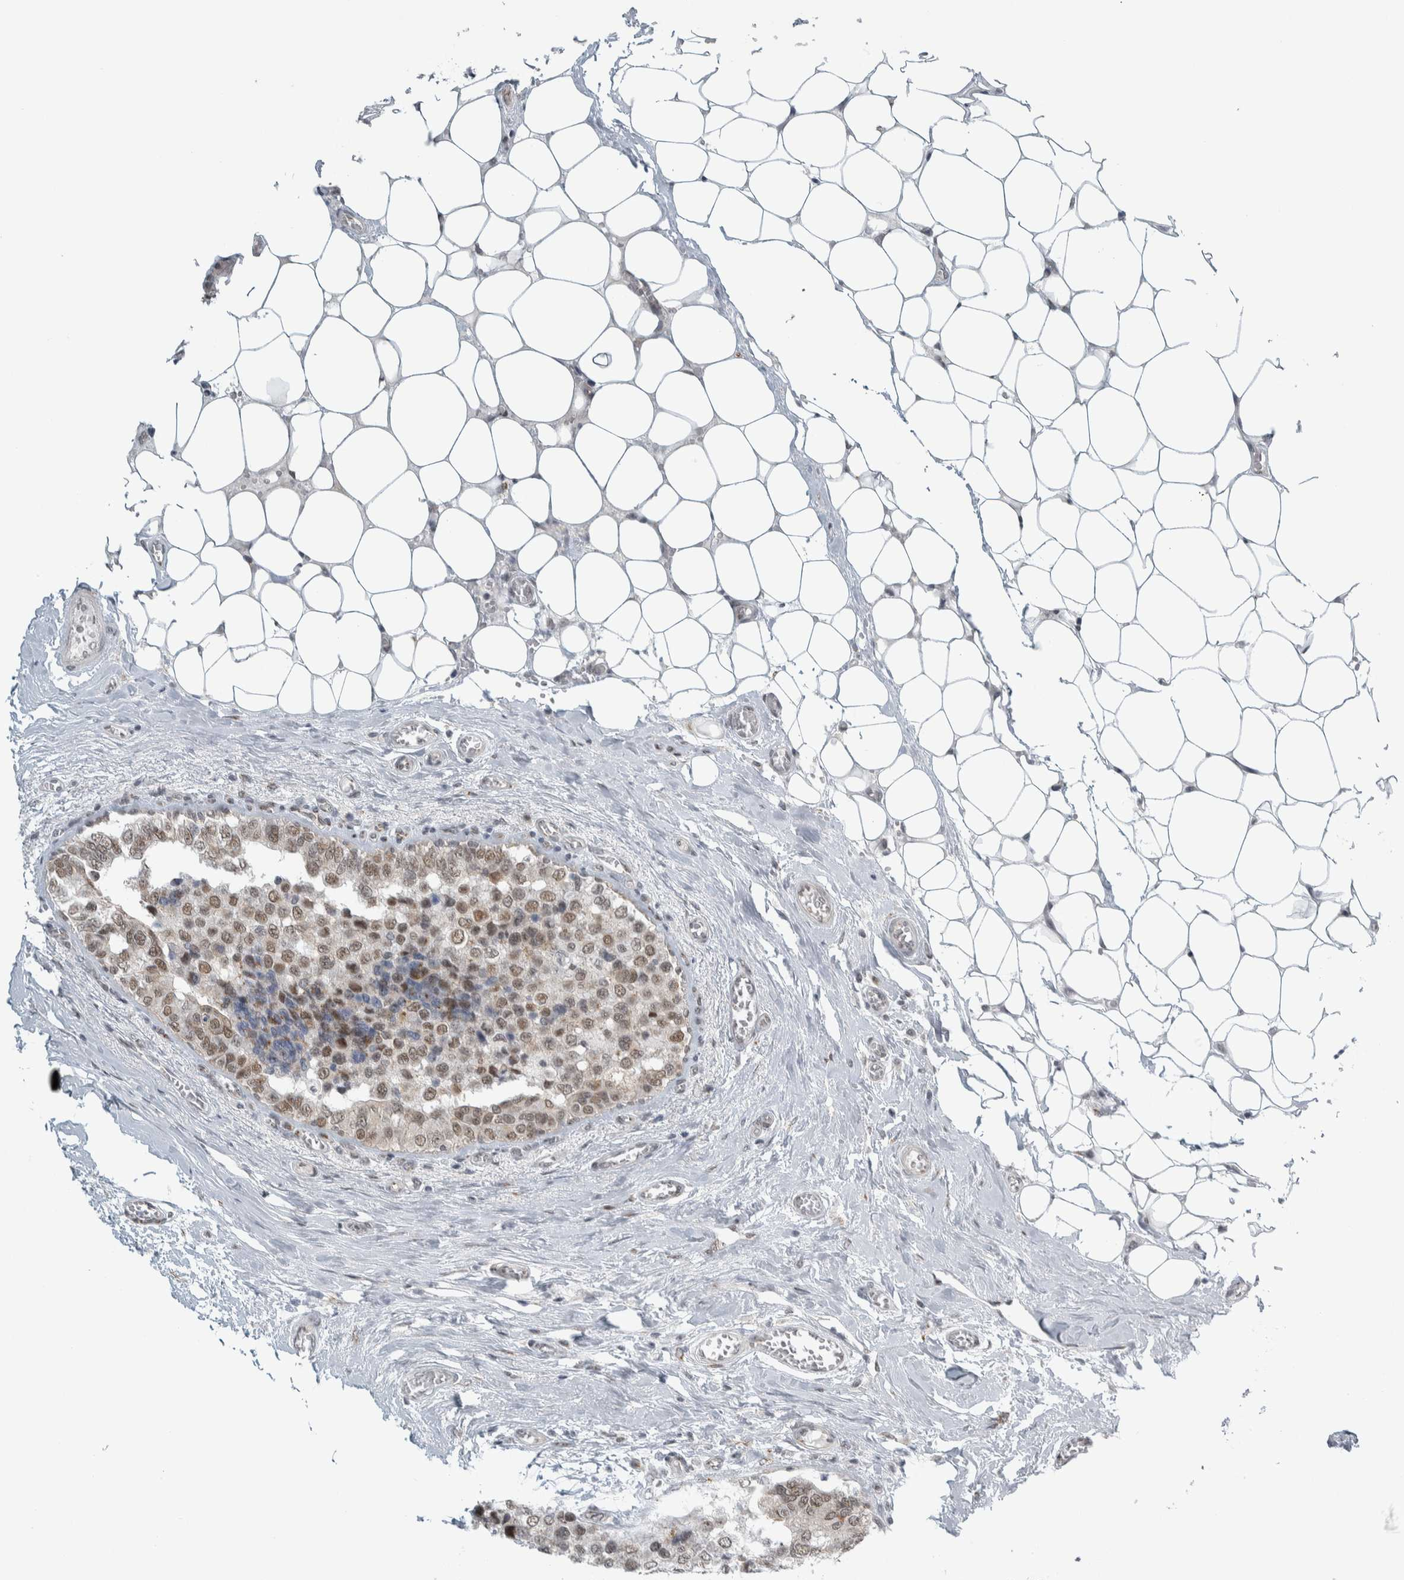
{"staining": {"intensity": "moderate", "quantity": ">75%", "location": "nuclear"}, "tissue": "breast cancer", "cell_type": "Tumor cells", "image_type": "cancer", "snomed": [{"axis": "morphology", "description": "Normal tissue, NOS"}, {"axis": "morphology", "description": "Duct carcinoma"}, {"axis": "topography", "description": "Breast"}], "caption": "This photomicrograph demonstrates breast intraductal carcinoma stained with IHC to label a protein in brown. The nuclear of tumor cells show moderate positivity for the protein. Nuclei are counter-stained blue.", "gene": "ZMYND8", "patient": {"sex": "female", "age": 43}}